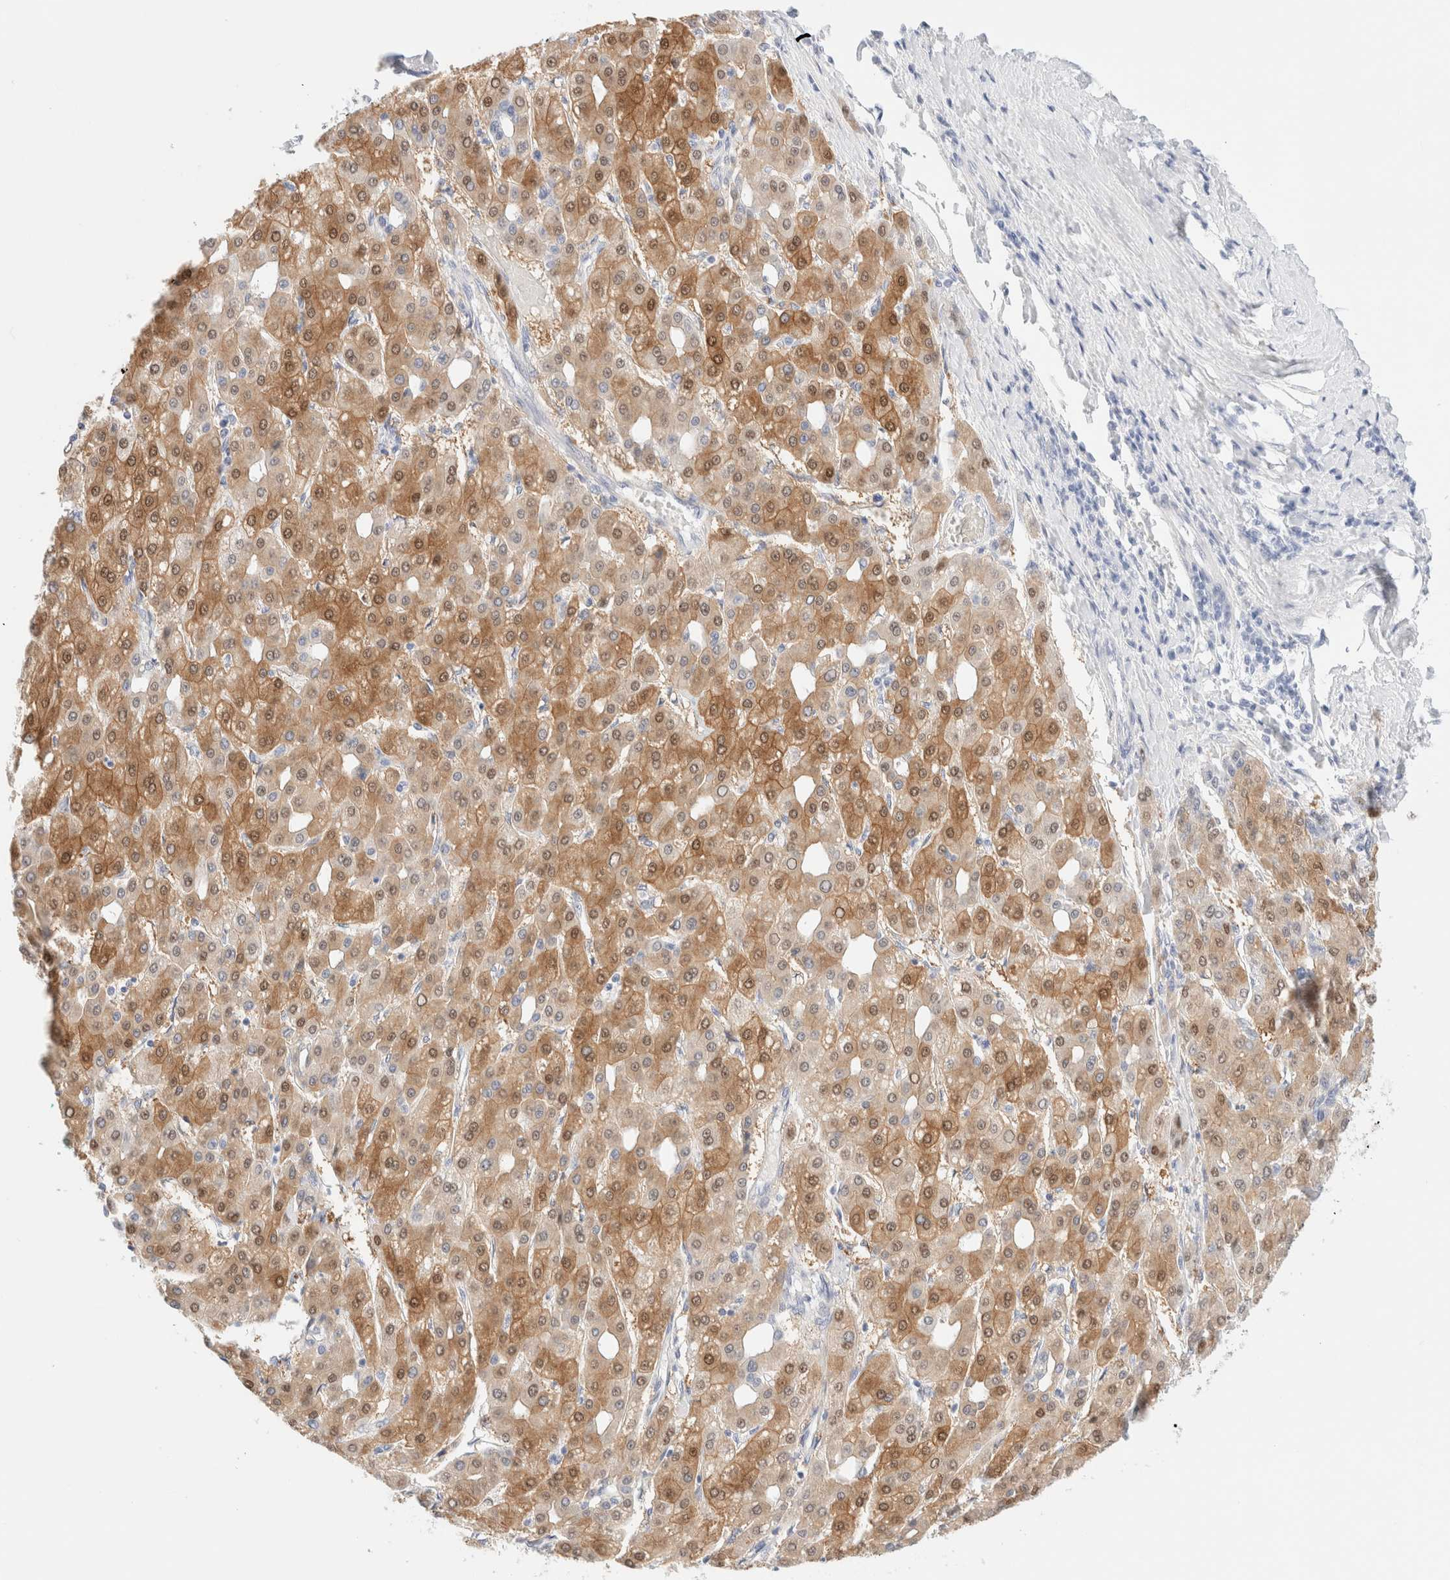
{"staining": {"intensity": "moderate", "quantity": ">75%", "location": "cytoplasmic/membranous,nuclear"}, "tissue": "liver cancer", "cell_type": "Tumor cells", "image_type": "cancer", "snomed": [{"axis": "morphology", "description": "Carcinoma, Hepatocellular, NOS"}, {"axis": "topography", "description": "Liver"}], "caption": "Protein expression by immunohistochemistry reveals moderate cytoplasmic/membranous and nuclear positivity in approximately >75% of tumor cells in liver cancer.", "gene": "DPYS", "patient": {"sex": "male", "age": 65}}